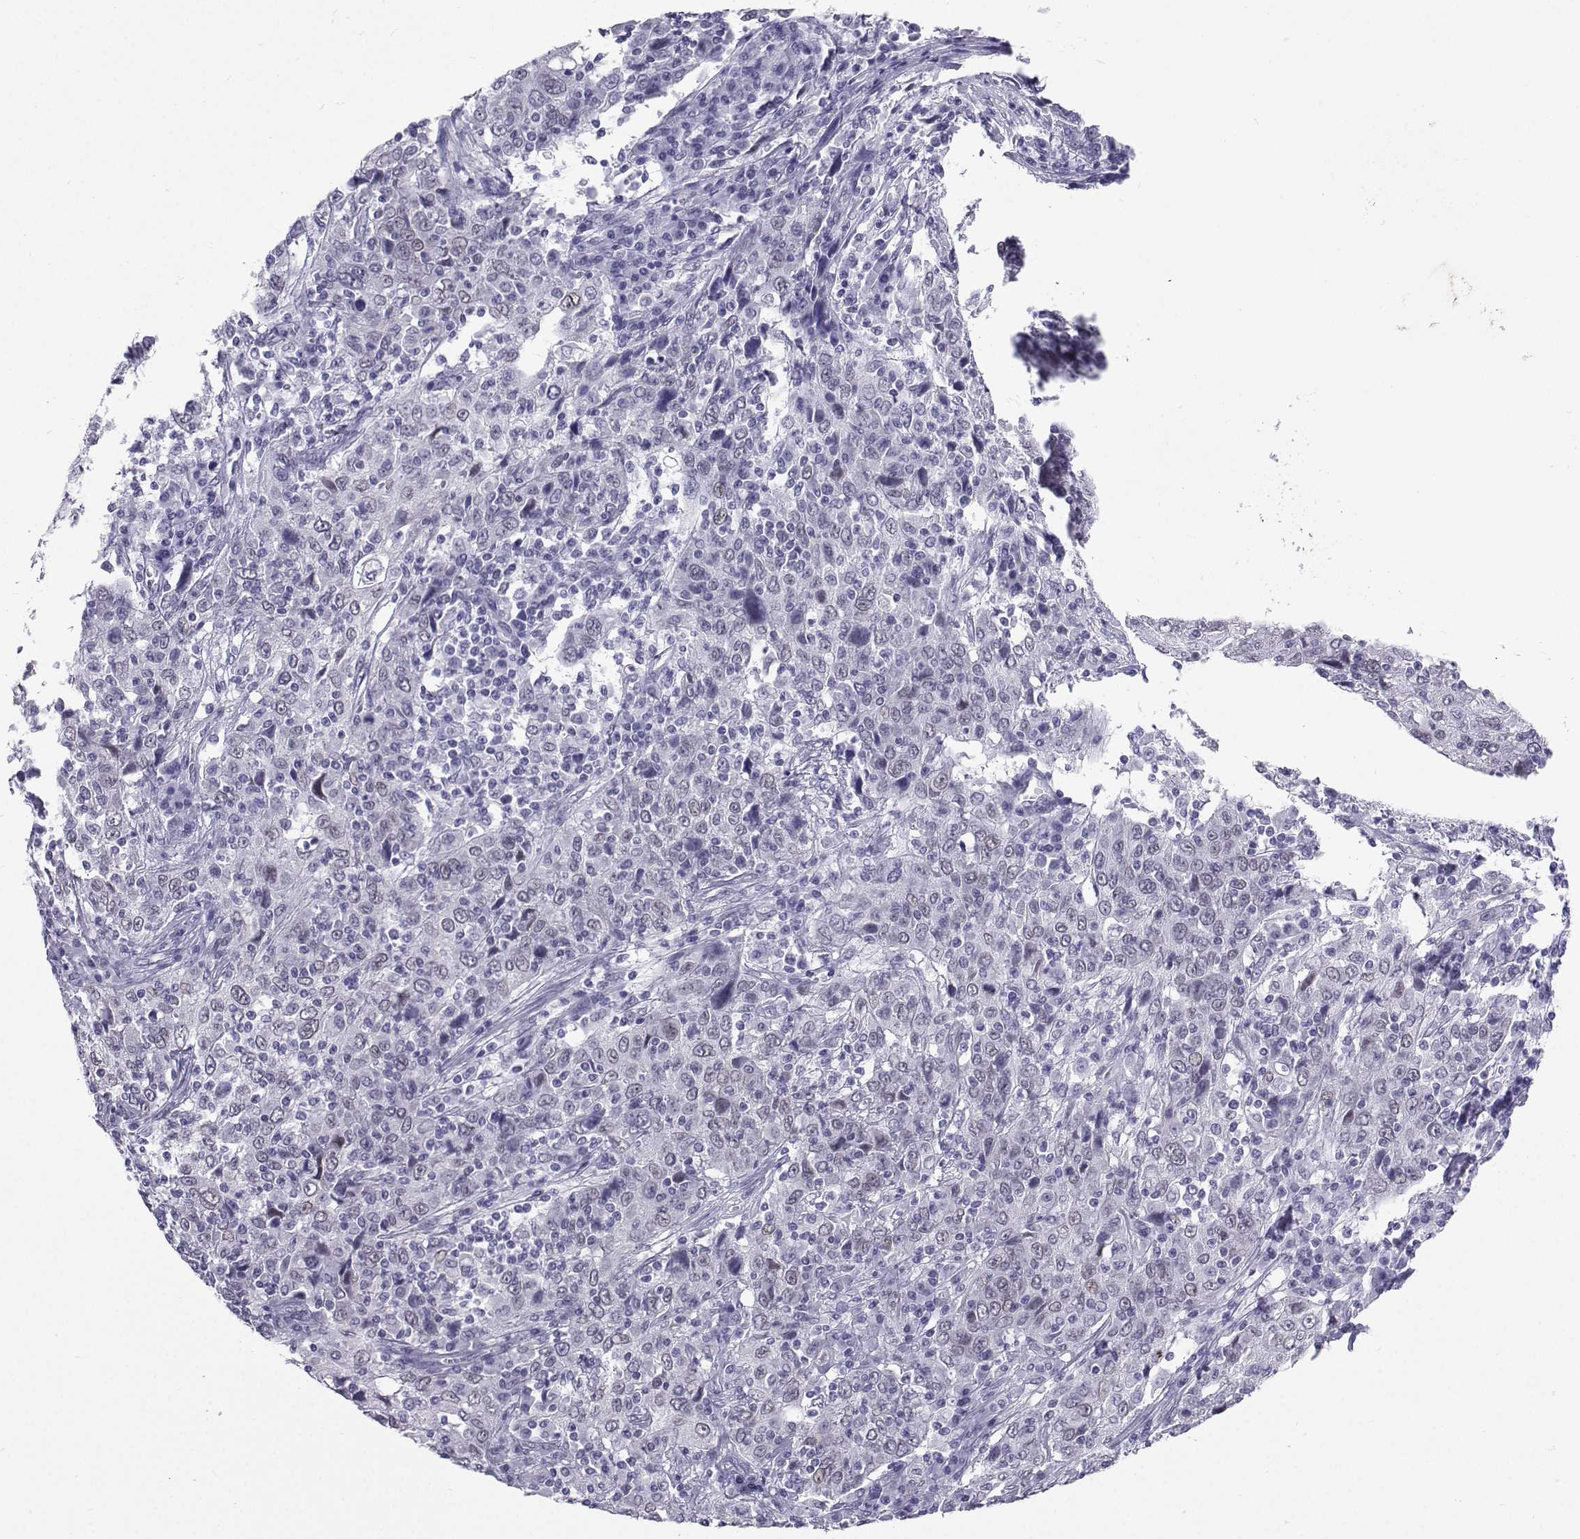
{"staining": {"intensity": "negative", "quantity": "none", "location": "none"}, "tissue": "cervical cancer", "cell_type": "Tumor cells", "image_type": "cancer", "snomed": [{"axis": "morphology", "description": "Squamous cell carcinoma, NOS"}, {"axis": "topography", "description": "Cervix"}], "caption": "The photomicrograph shows no staining of tumor cells in cervical squamous cell carcinoma. Nuclei are stained in blue.", "gene": "LORICRIN", "patient": {"sex": "female", "age": 46}}